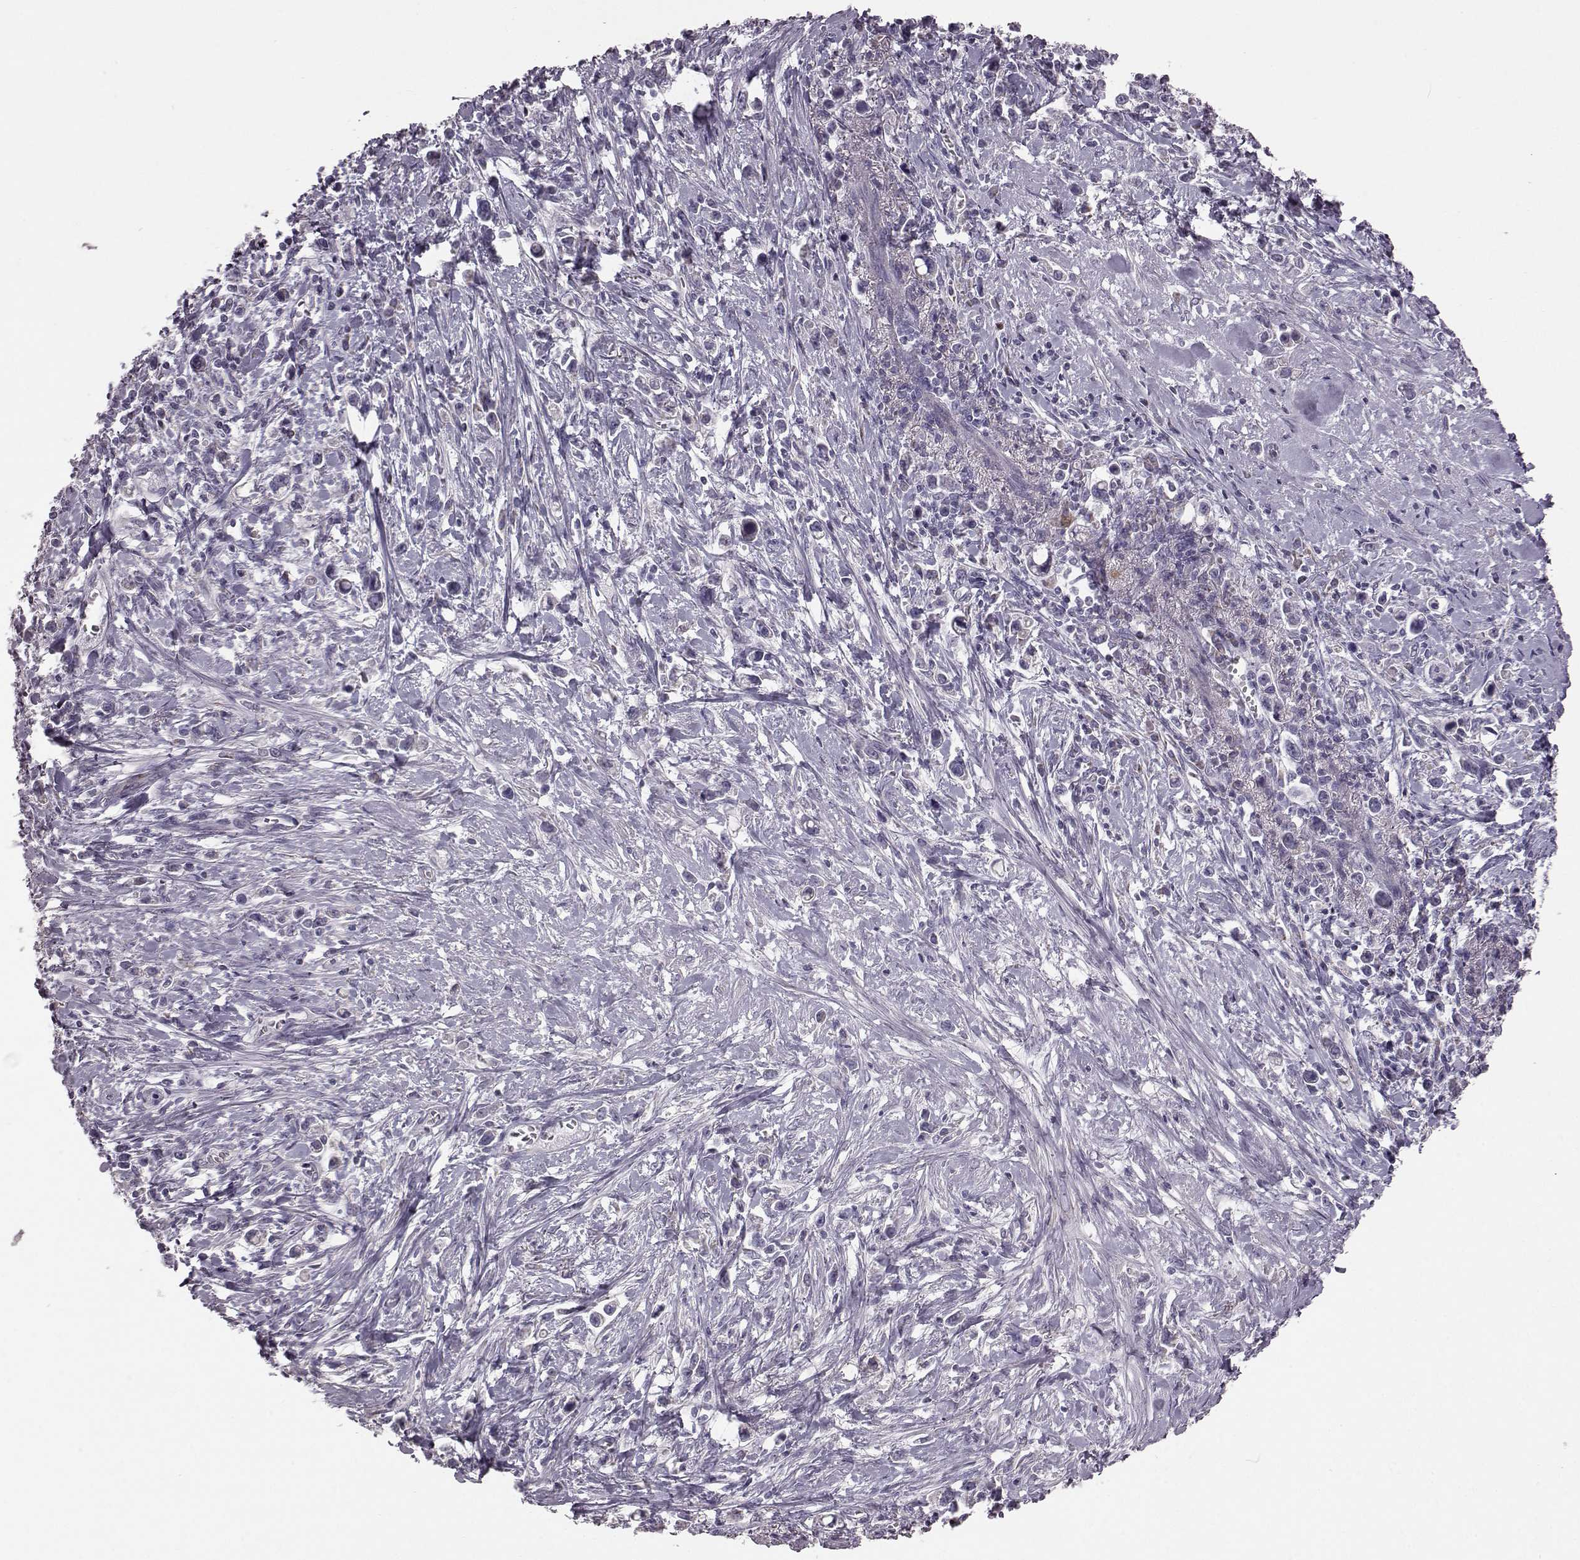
{"staining": {"intensity": "negative", "quantity": "none", "location": "none"}, "tissue": "stomach cancer", "cell_type": "Tumor cells", "image_type": "cancer", "snomed": [{"axis": "morphology", "description": "Adenocarcinoma, NOS"}, {"axis": "topography", "description": "Stomach"}], "caption": "Tumor cells show no significant staining in stomach cancer (adenocarcinoma).", "gene": "FAM8A1", "patient": {"sex": "male", "age": 63}}